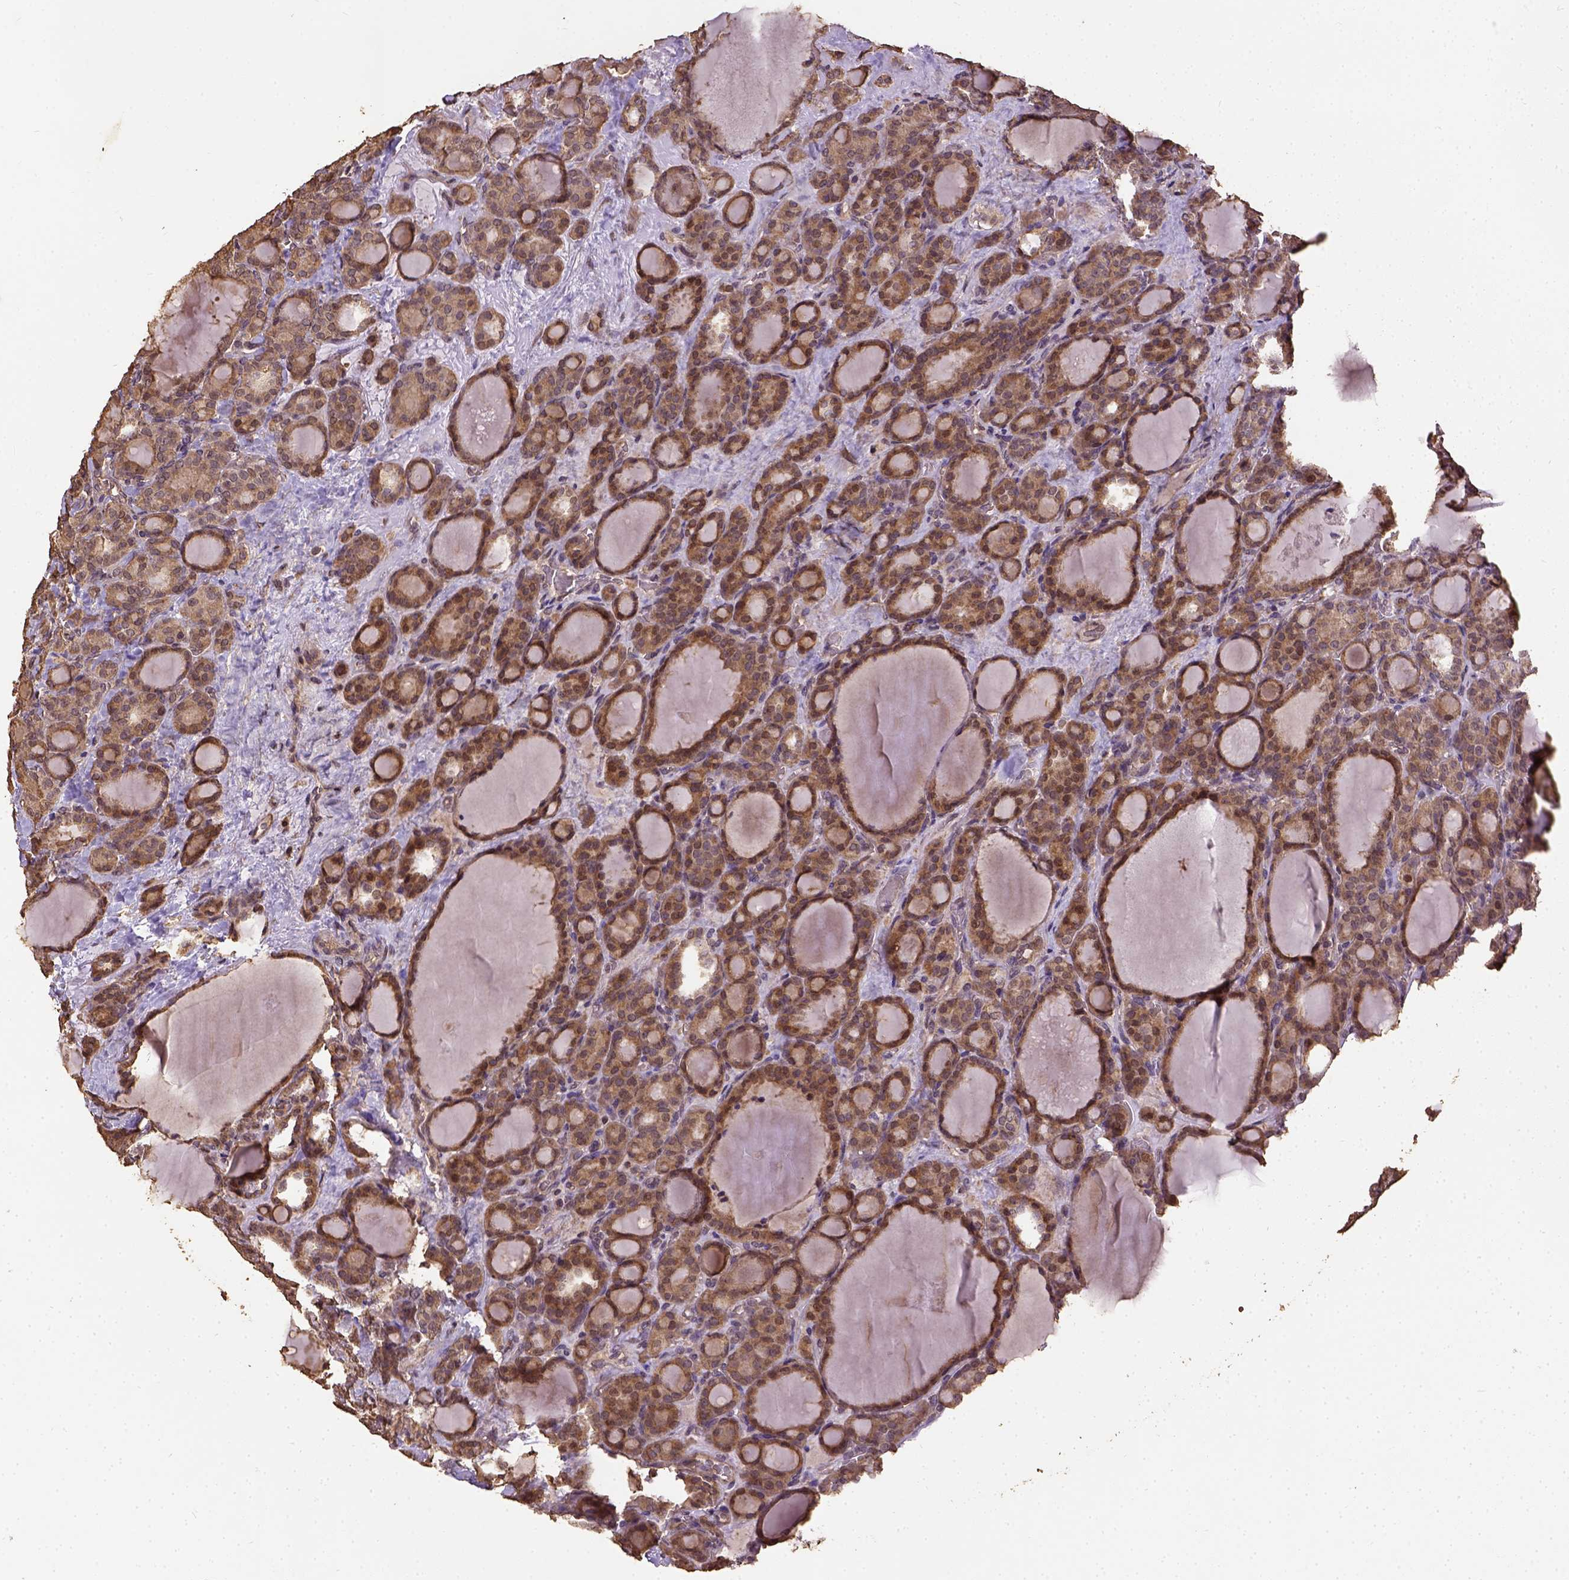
{"staining": {"intensity": "moderate", "quantity": "25%-75%", "location": "cytoplasmic/membranous"}, "tissue": "thyroid cancer", "cell_type": "Tumor cells", "image_type": "cancer", "snomed": [{"axis": "morphology", "description": "Normal tissue, NOS"}, {"axis": "morphology", "description": "Follicular adenoma carcinoma, NOS"}, {"axis": "topography", "description": "Thyroid gland"}], "caption": "IHC photomicrograph of neoplastic tissue: follicular adenoma carcinoma (thyroid) stained using immunohistochemistry (IHC) demonstrates medium levels of moderate protein expression localized specifically in the cytoplasmic/membranous of tumor cells, appearing as a cytoplasmic/membranous brown color.", "gene": "ATP1B3", "patient": {"sex": "female", "age": 31}}